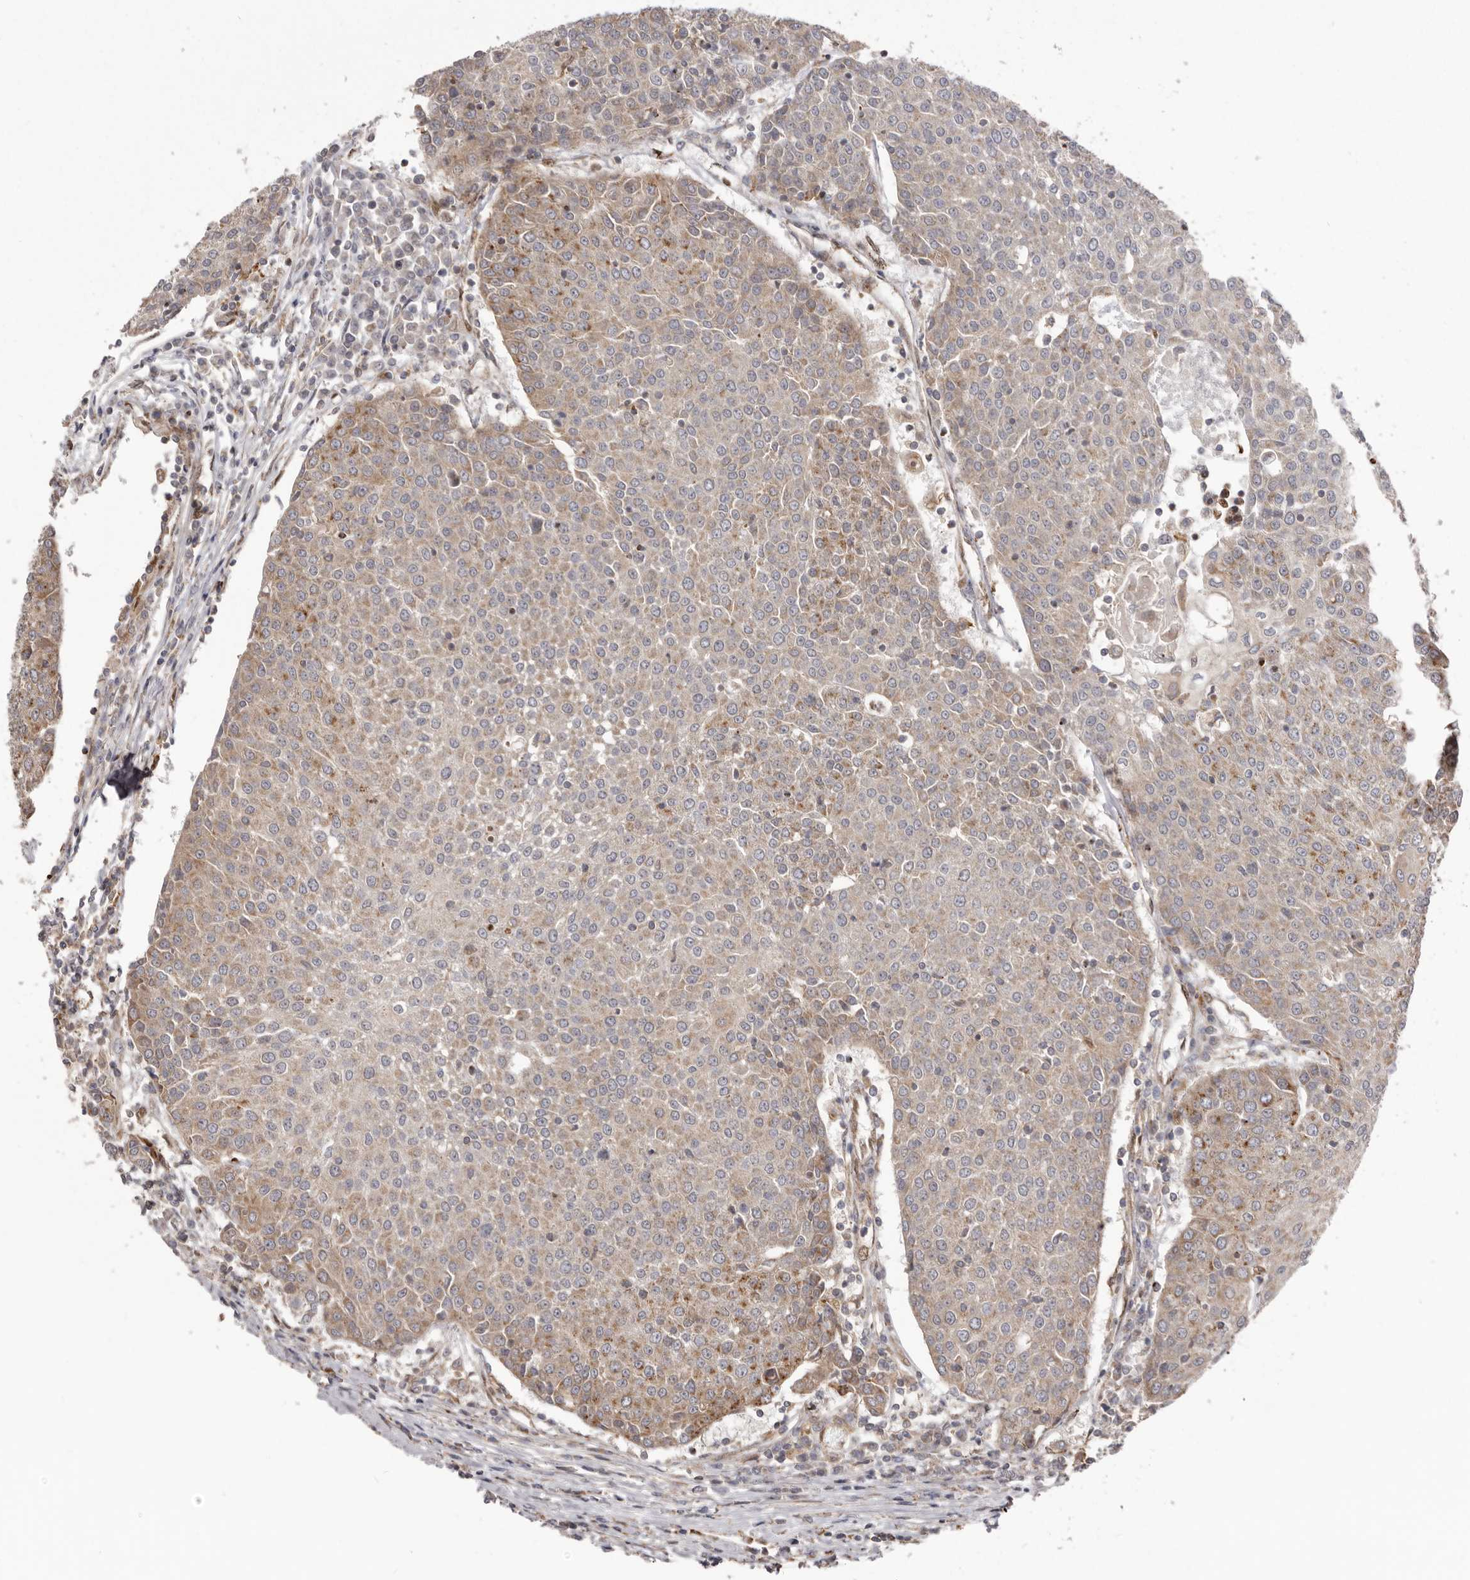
{"staining": {"intensity": "moderate", "quantity": "25%-75%", "location": "cytoplasmic/membranous"}, "tissue": "urothelial cancer", "cell_type": "Tumor cells", "image_type": "cancer", "snomed": [{"axis": "morphology", "description": "Urothelial carcinoma, High grade"}, {"axis": "topography", "description": "Urinary bladder"}], "caption": "A brown stain highlights moderate cytoplasmic/membranous positivity of a protein in human urothelial cancer tumor cells.", "gene": "NUP43", "patient": {"sex": "female", "age": 85}}